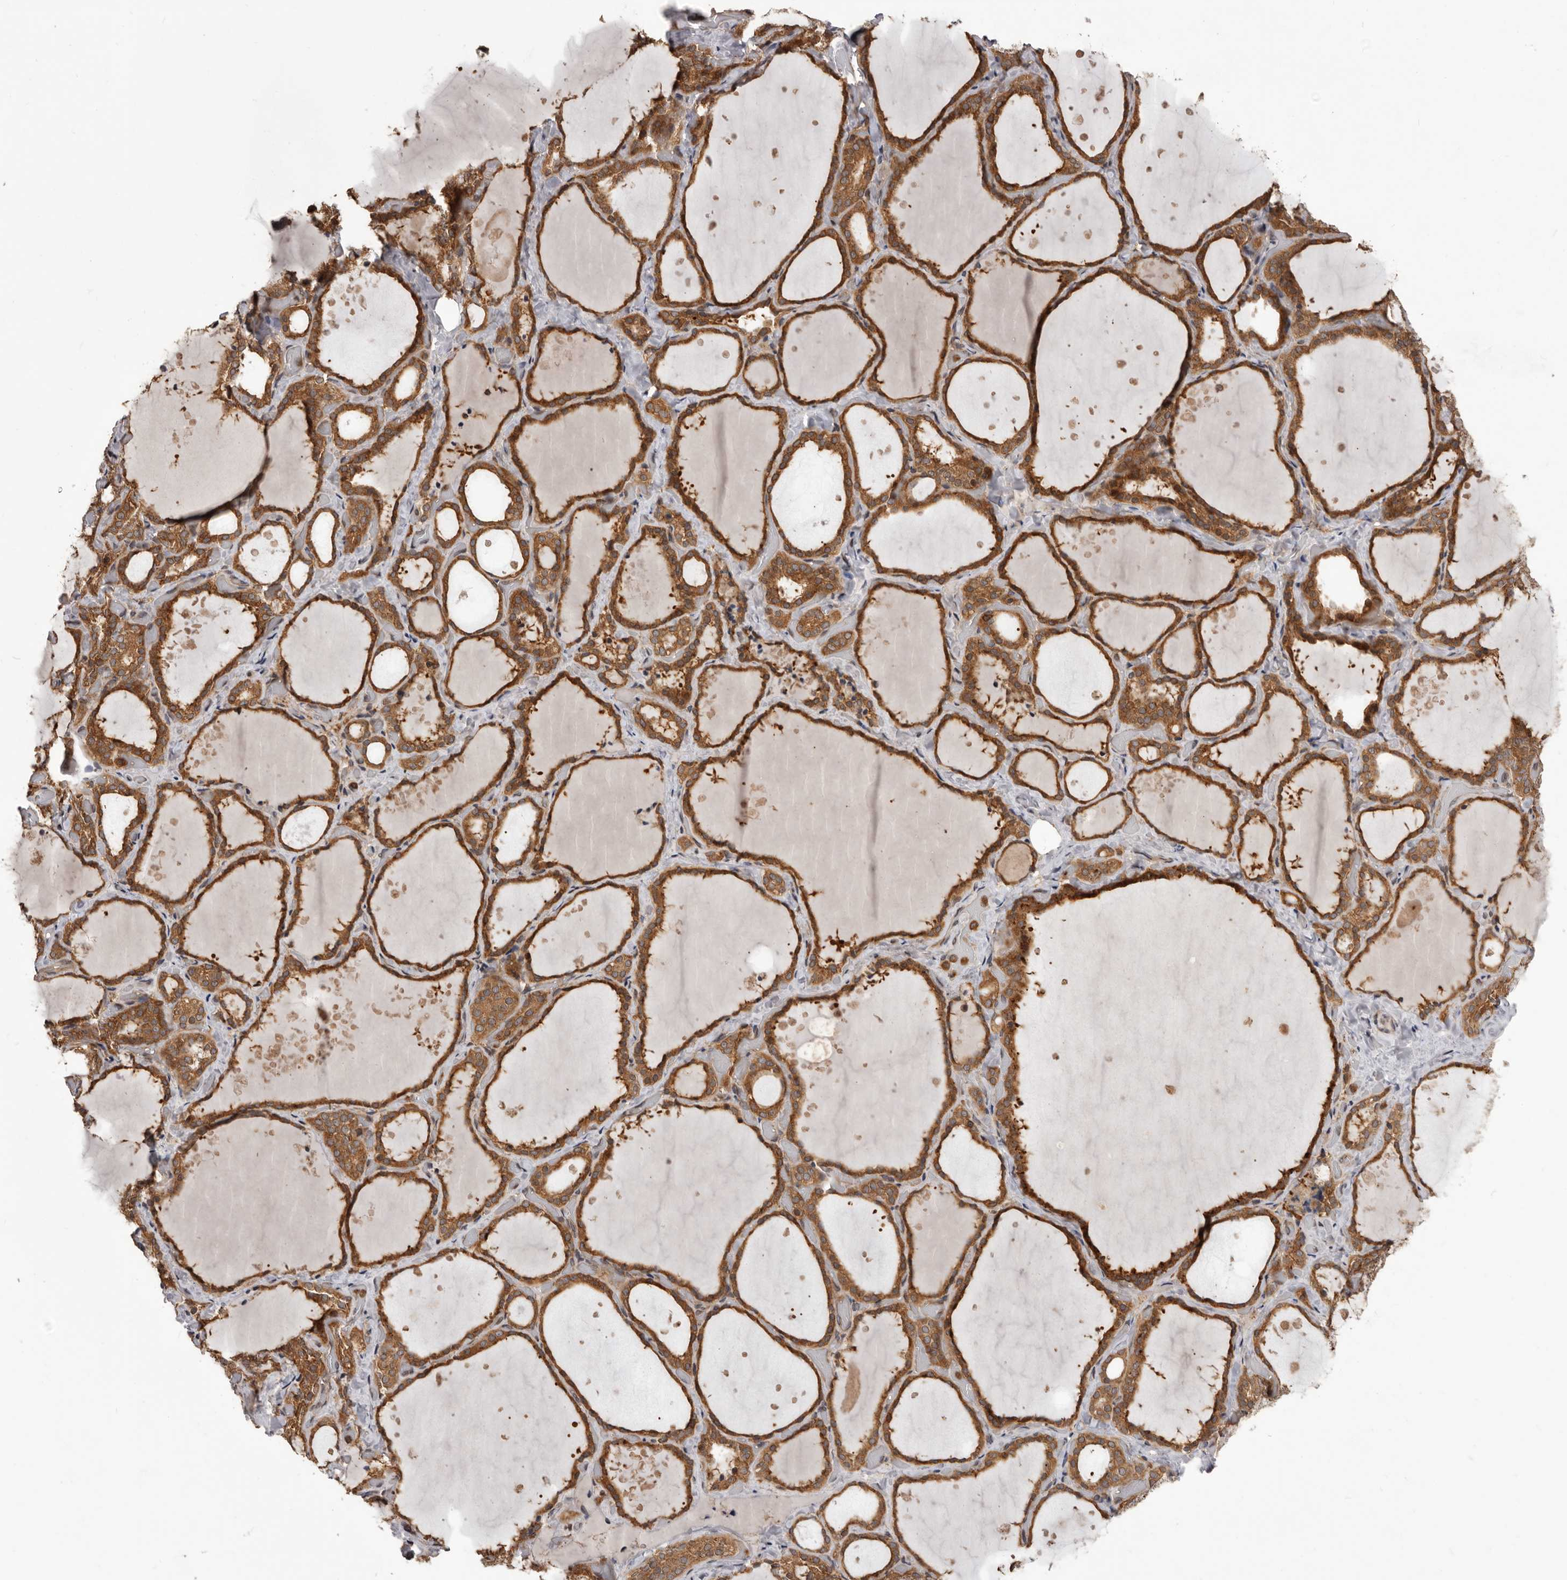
{"staining": {"intensity": "strong", "quantity": ">75%", "location": "cytoplasmic/membranous"}, "tissue": "thyroid gland", "cell_type": "Glandular cells", "image_type": "normal", "snomed": [{"axis": "morphology", "description": "Normal tissue, NOS"}, {"axis": "topography", "description": "Thyroid gland"}], "caption": "Immunohistochemistry micrograph of unremarkable thyroid gland: thyroid gland stained using IHC shows high levels of strong protein expression localized specifically in the cytoplasmic/membranous of glandular cells, appearing as a cytoplasmic/membranous brown color.", "gene": "HBS1L", "patient": {"sex": "female", "age": 44}}